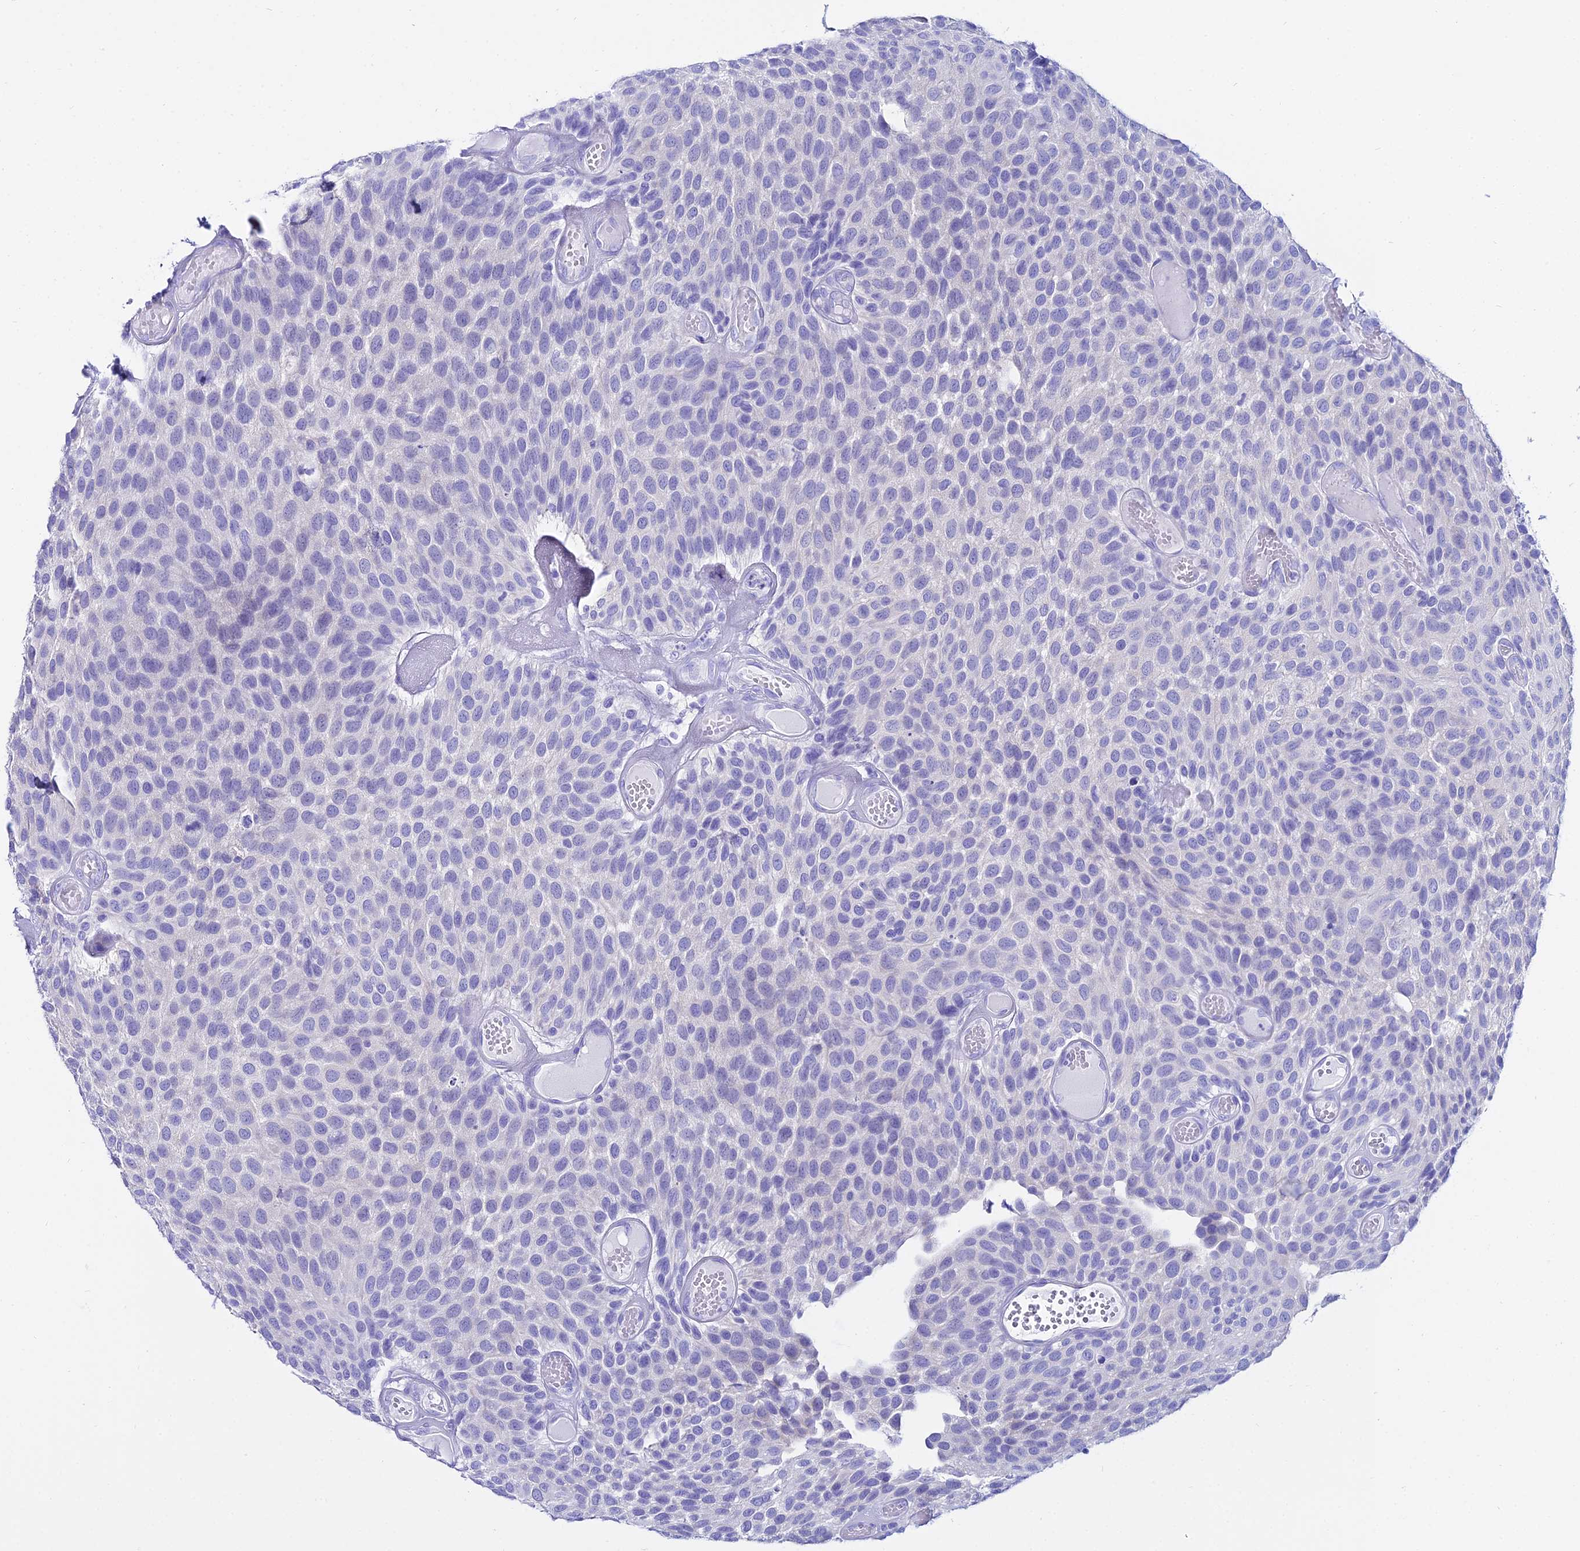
{"staining": {"intensity": "negative", "quantity": "none", "location": "none"}, "tissue": "urothelial cancer", "cell_type": "Tumor cells", "image_type": "cancer", "snomed": [{"axis": "morphology", "description": "Urothelial carcinoma, Low grade"}, {"axis": "topography", "description": "Urinary bladder"}], "caption": "The micrograph reveals no significant staining in tumor cells of urothelial carcinoma (low-grade).", "gene": "OR4D5", "patient": {"sex": "male", "age": 89}}